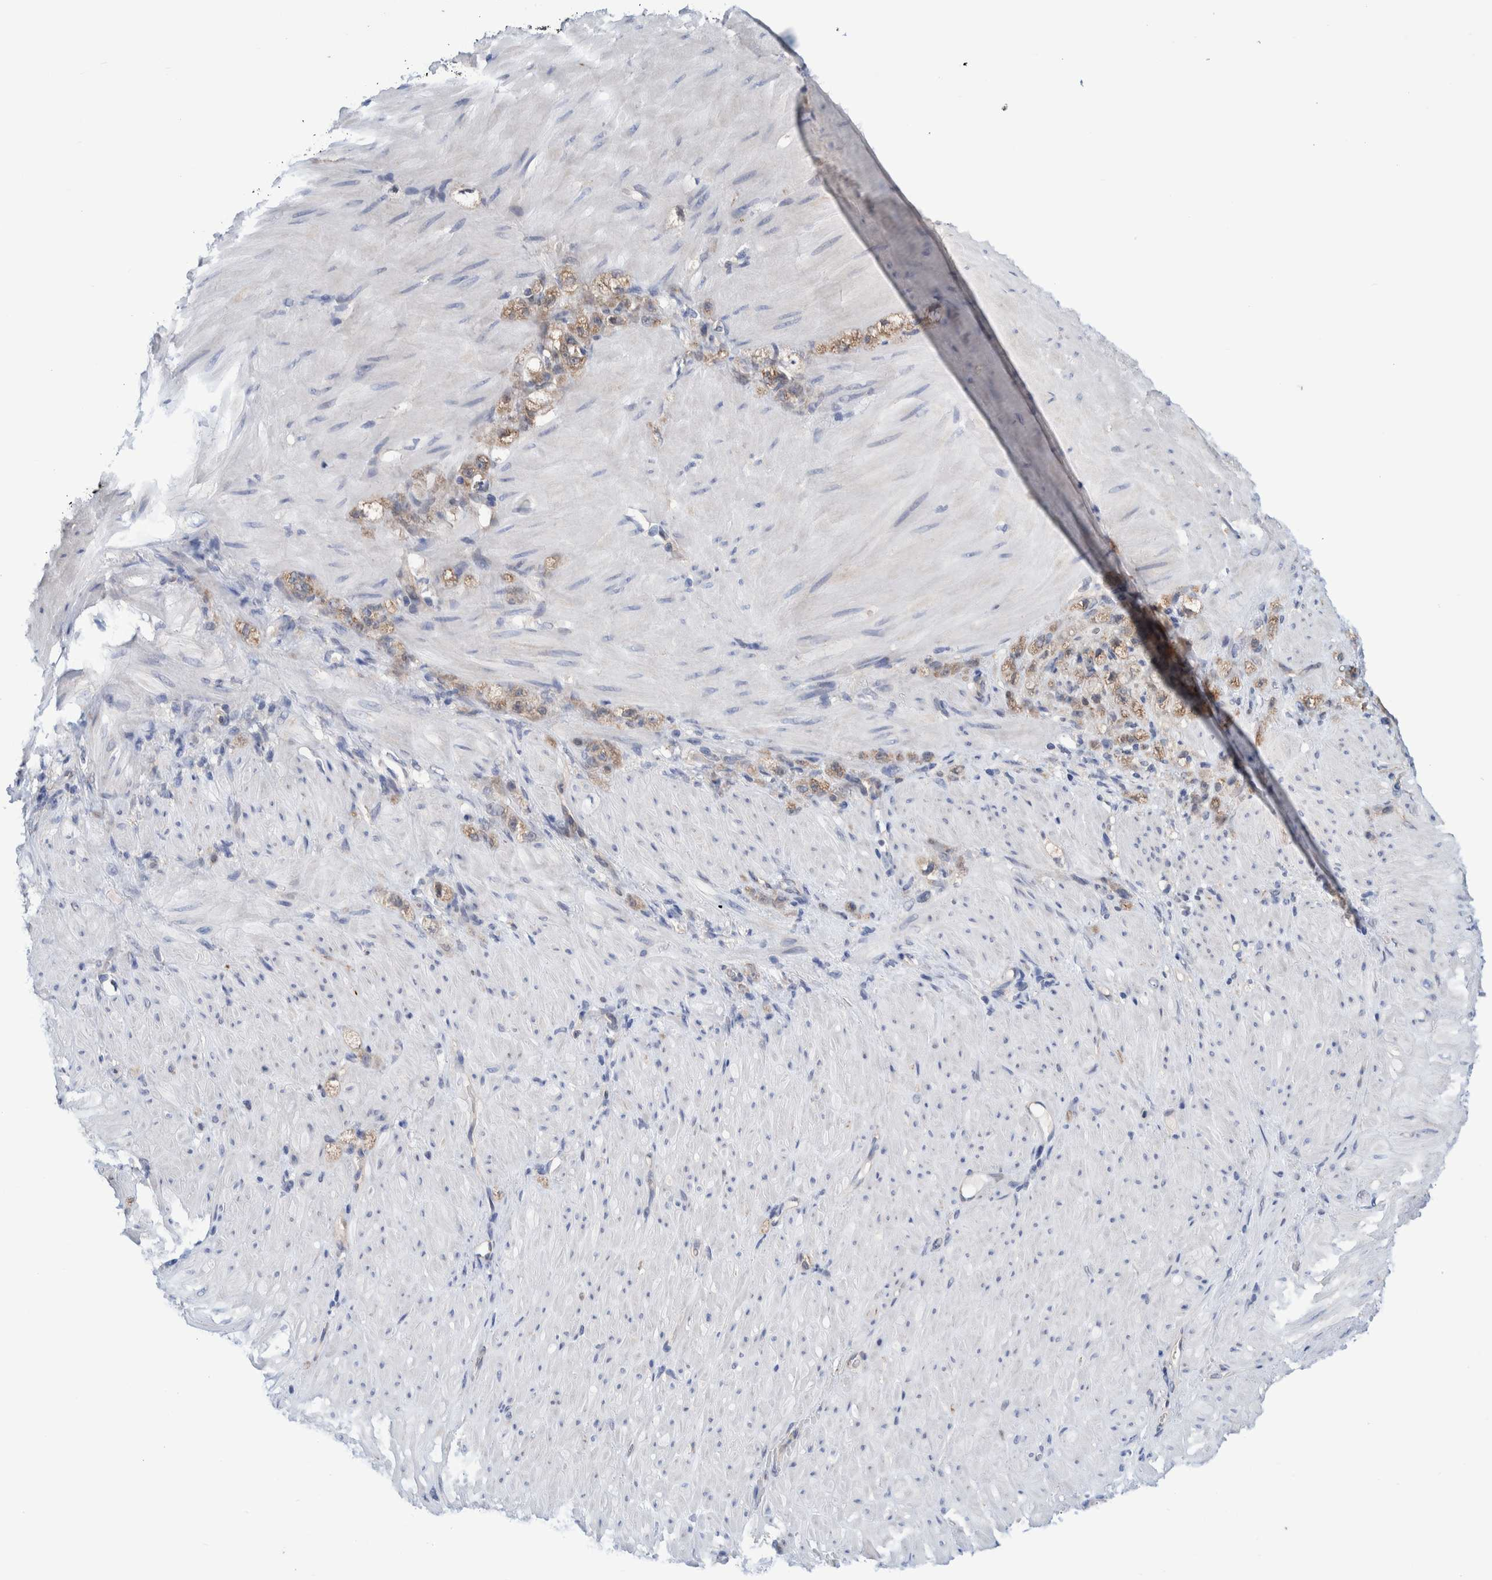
{"staining": {"intensity": "weak", "quantity": ">75%", "location": "cytoplasmic/membranous"}, "tissue": "stomach cancer", "cell_type": "Tumor cells", "image_type": "cancer", "snomed": [{"axis": "morphology", "description": "Normal tissue, NOS"}, {"axis": "morphology", "description": "Adenocarcinoma, NOS"}, {"axis": "topography", "description": "Stomach"}], "caption": "A high-resolution photomicrograph shows immunohistochemistry staining of adenocarcinoma (stomach), which demonstrates weak cytoplasmic/membranous positivity in about >75% of tumor cells. Nuclei are stained in blue.", "gene": "PFAS", "patient": {"sex": "male", "age": 82}}